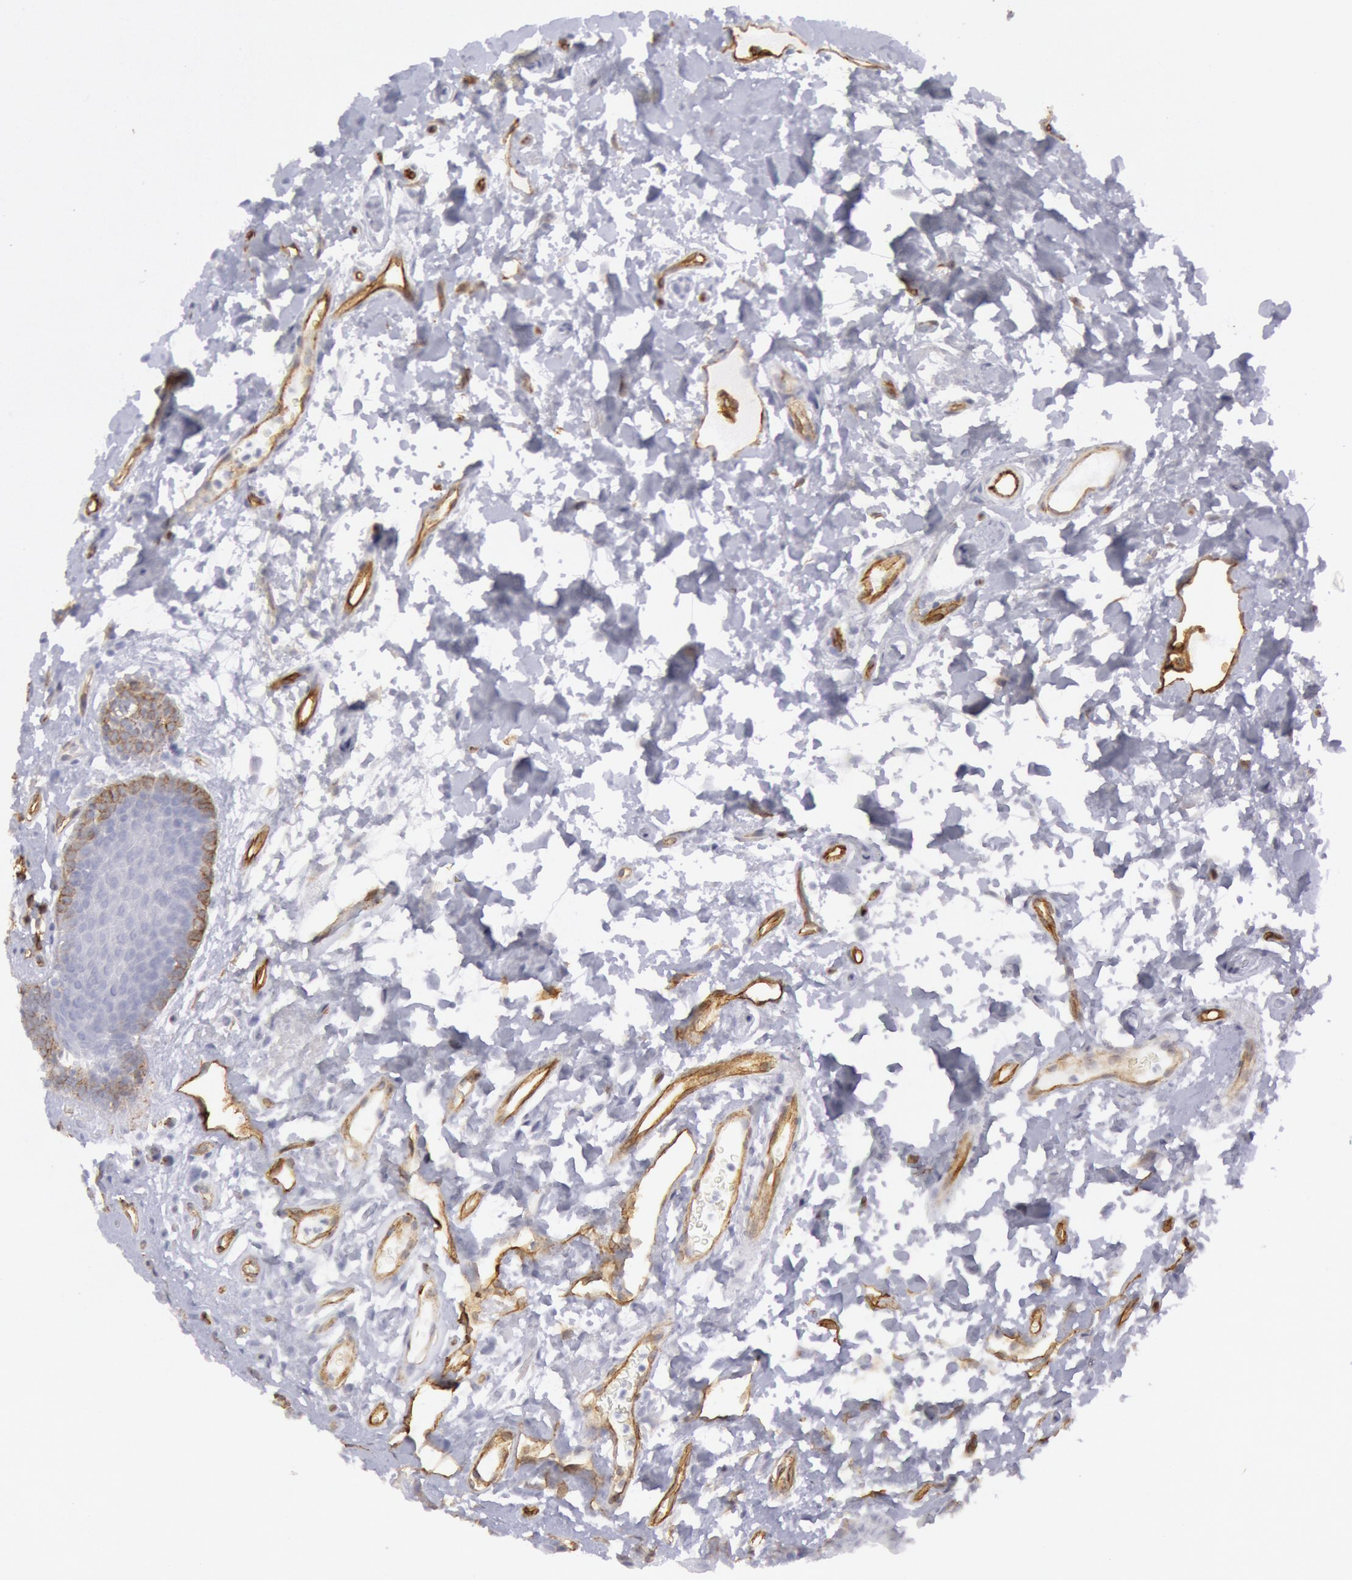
{"staining": {"intensity": "negative", "quantity": "none", "location": "none"}, "tissue": "oral mucosa", "cell_type": "Squamous epithelial cells", "image_type": "normal", "snomed": [{"axis": "morphology", "description": "Normal tissue, NOS"}, {"axis": "topography", "description": "Oral tissue"}], "caption": "Human oral mucosa stained for a protein using IHC shows no staining in squamous epithelial cells.", "gene": "CDH13", "patient": {"sex": "male", "age": 62}}